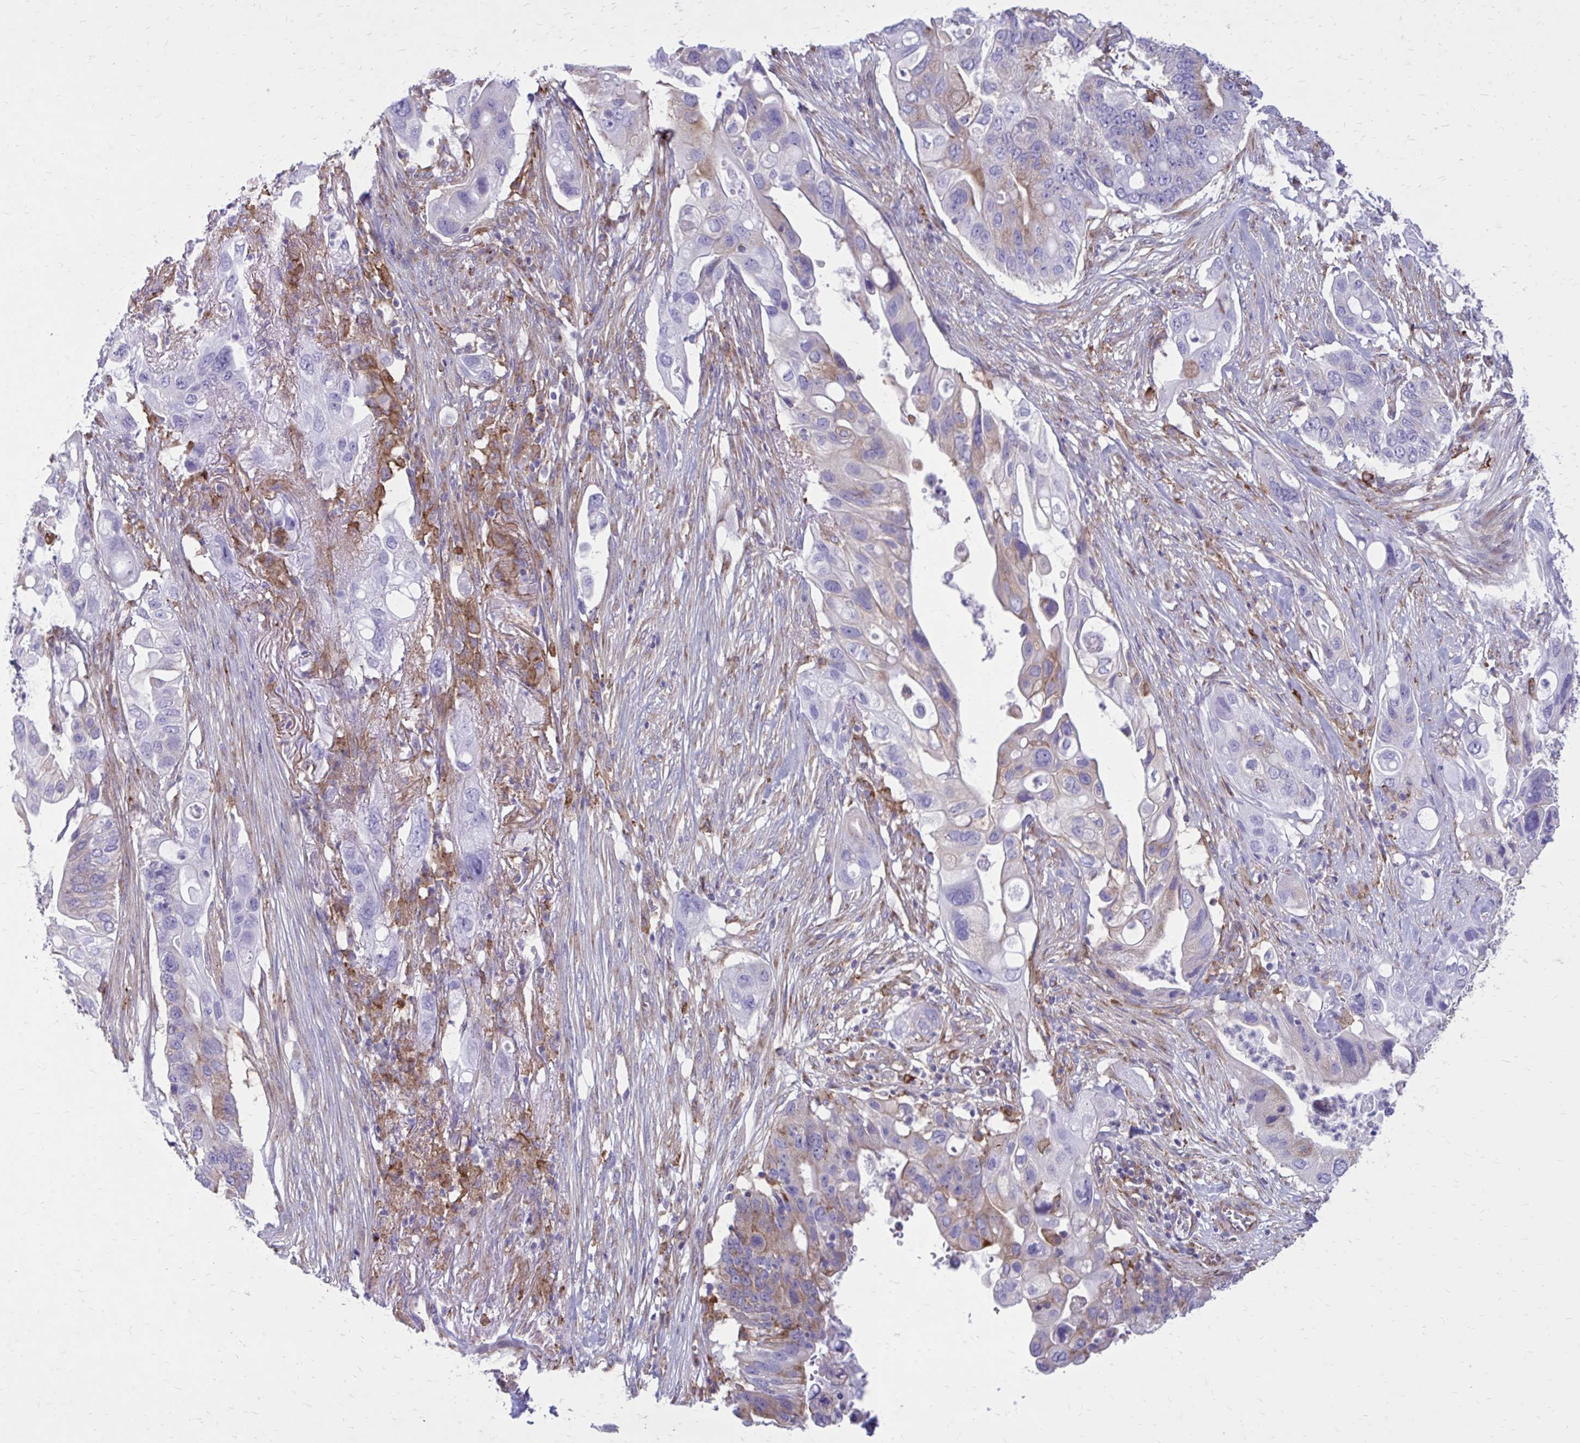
{"staining": {"intensity": "negative", "quantity": "none", "location": "none"}, "tissue": "pancreatic cancer", "cell_type": "Tumor cells", "image_type": "cancer", "snomed": [{"axis": "morphology", "description": "Adenocarcinoma, NOS"}, {"axis": "topography", "description": "Pancreas"}], "caption": "Pancreatic adenocarcinoma was stained to show a protein in brown. There is no significant staining in tumor cells. (DAB (3,3'-diaminobenzidine) immunohistochemistry with hematoxylin counter stain).", "gene": "CLTA", "patient": {"sex": "female", "age": 72}}